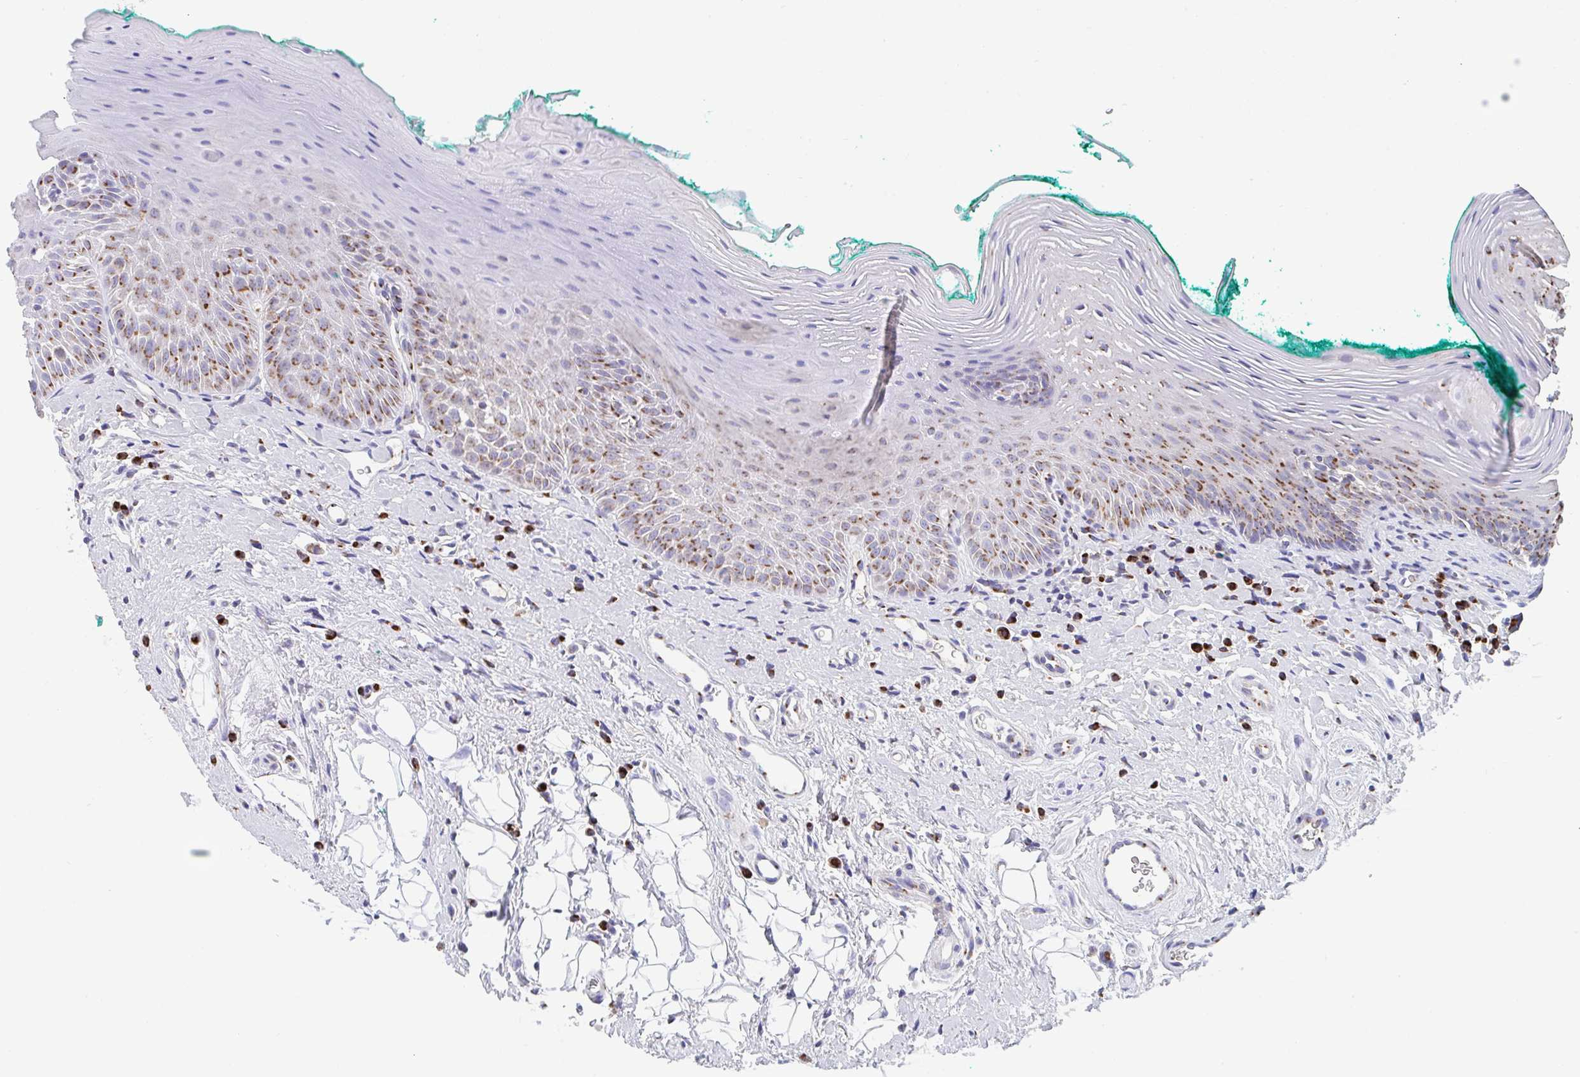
{"staining": {"intensity": "moderate", "quantity": ">75%", "location": "cytoplasmic/membranous"}, "tissue": "oral mucosa", "cell_type": "Squamous epithelial cells", "image_type": "normal", "snomed": [{"axis": "morphology", "description": "Normal tissue, NOS"}, {"axis": "topography", "description": "Oral tissue"}, {"axis": "topography", "description": "Tounge, NOS"}], "caption": "A medium amount of moderate cytoplasmic/membranous staining is present in approximately >75% of squamous epithelial cells in unremarkable oral mucosa.", "gene": "PROSER3", "patient": {"sex": "male", "age": 83}}